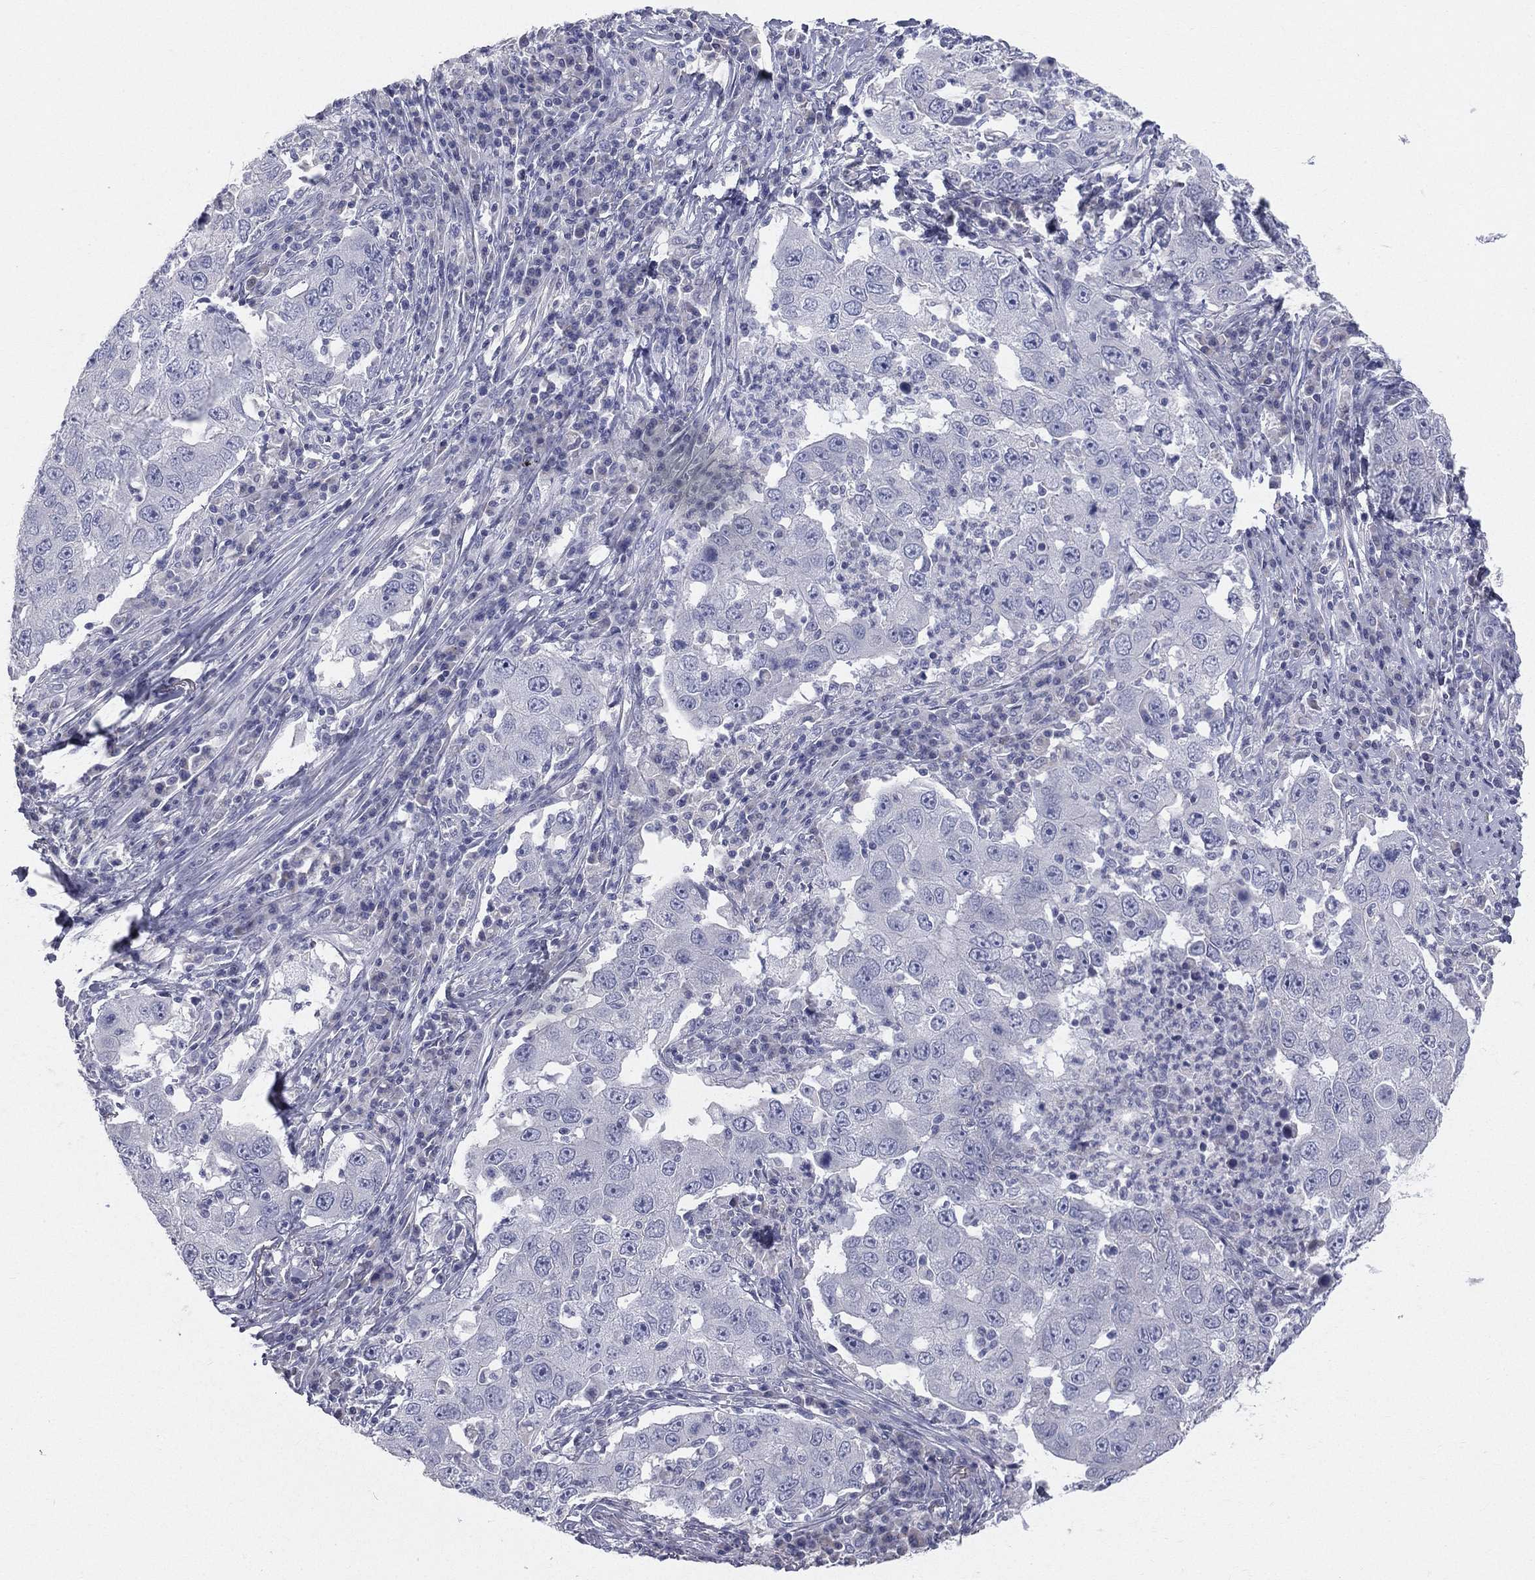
{"staining": {"intensity": "negative", "quantity": "none", "location": "none"}, "tissue": "lung cancer", "cell_type": "Tumor cells", "image_type": "cancer", "snomed": [{"axis": "morphology", "description": "Adenocarcinoma, NOS"}, {"axis": "topography", "description": "Lung"}], "caption": "Image shows no significant protein positivity in tumor cells of lung cancer.", "gene": "STK31", "patient": {"sex": "male", "age": 73}}